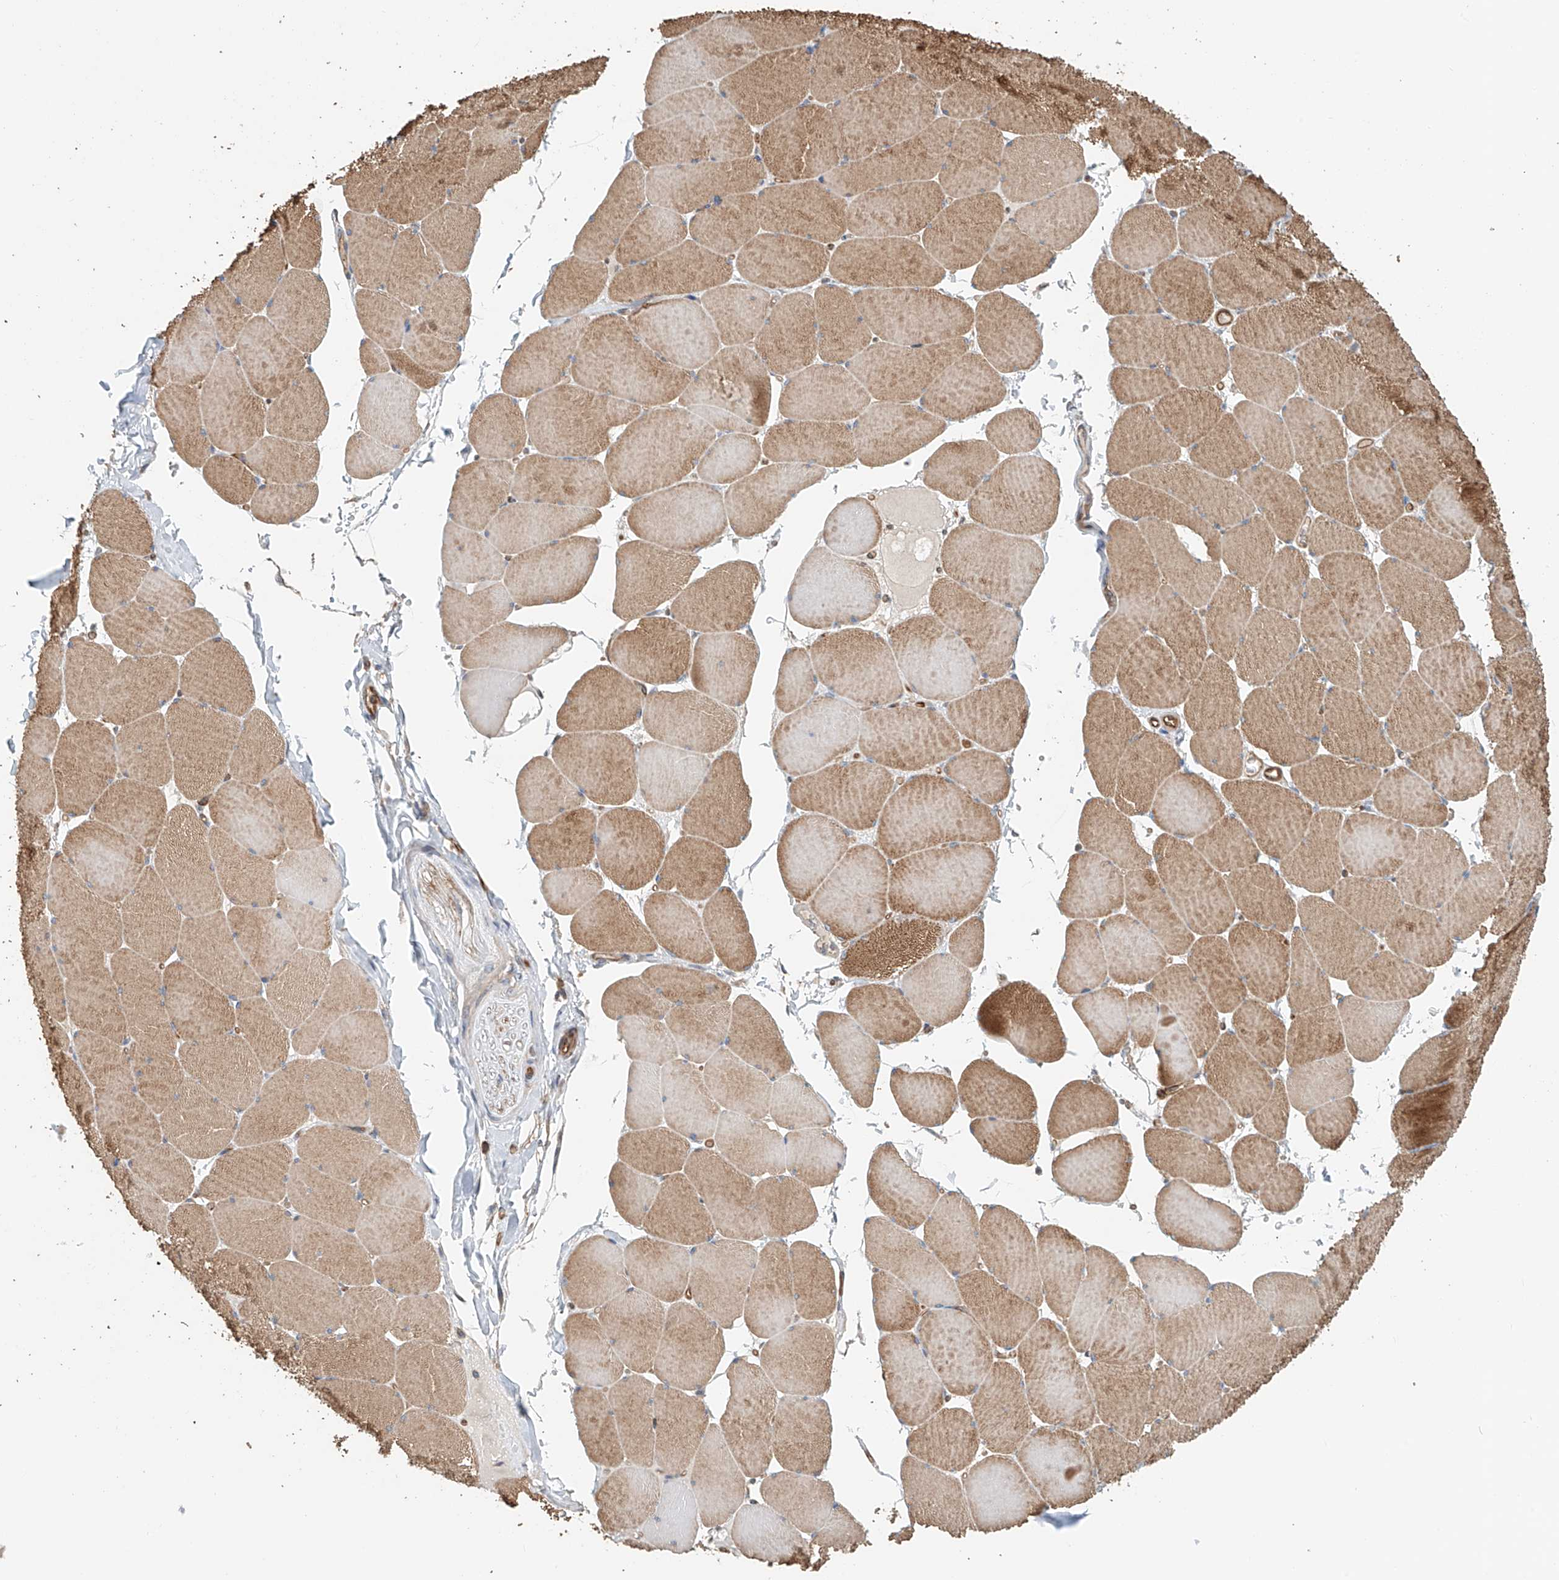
{"staining": {"intensity": "moderate", "quantity": ">75%", "location": "cytoplasmic/membranous"}, "tissue": "skeletal muscle", "cell_type": "Myocytes", "image_type": "normal", "snomed": [{"axis": "morphology", "description": "Normal tissue, NOS"}, {"axis": "topography", "description": "Skeletal muscle"}, {"axis": "topography", "description": "Head-Neck"}], "caption": "High-power microscopy captured an IHC photomicrograph of normal skeletal muscle, revealing moderate cytoplasmic/membranous positivity in approximately >75% of myocytes. (DAB (3,3'-diaminobenzidine) IHC with brightfield microscopy, high magnification).", "gene": "FRYL", "patient": {"sex": "male", "age": 66}}